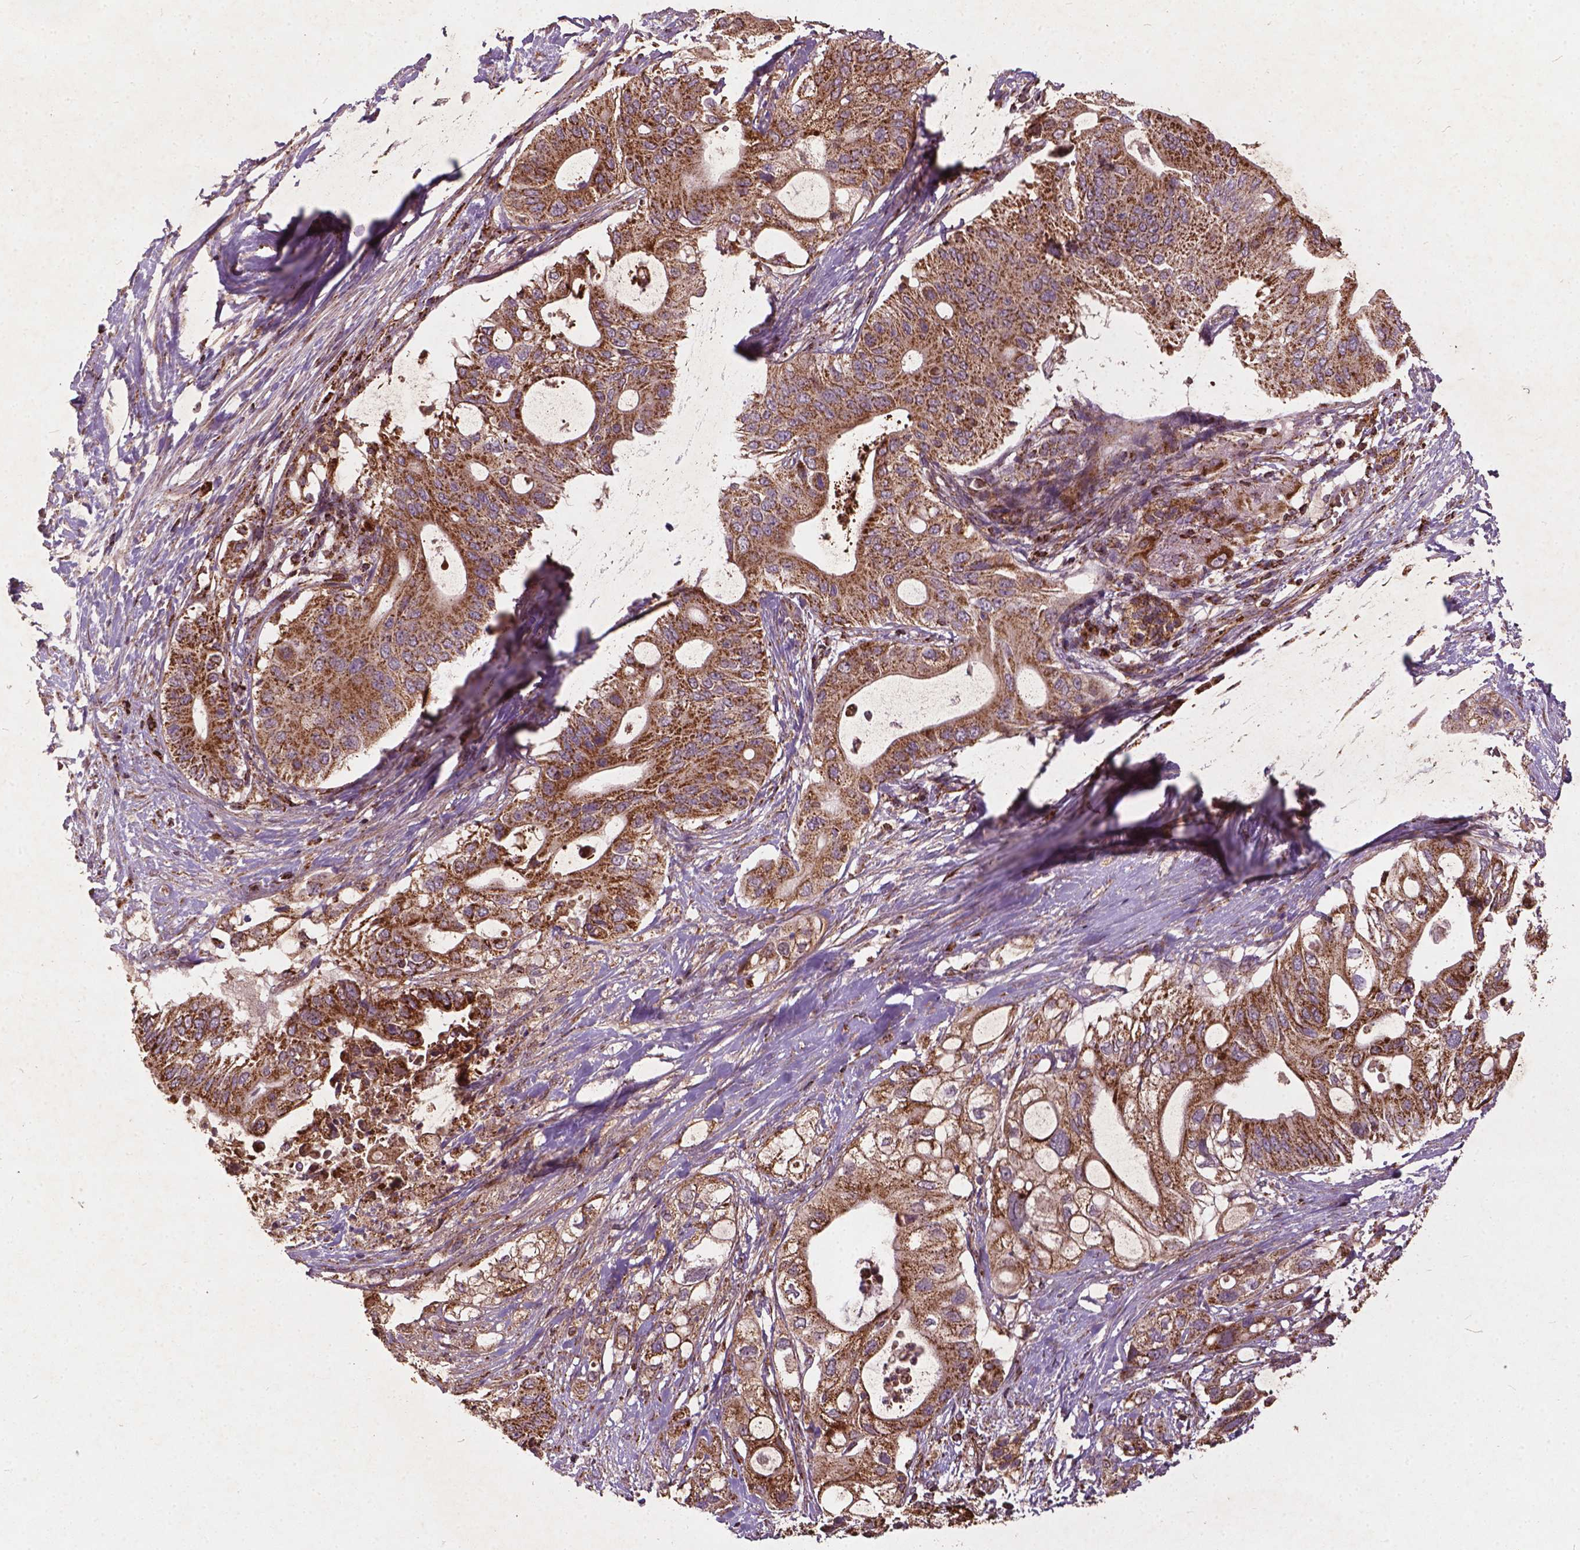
{"staining": {"intensity": "moderate", "quantity": ">75%", "location": "cytoplasmic/membranous"}, "tissue": "pancreatic cancer", "cell_type": "Tumor cells", "image_type": "cancer", "snomed": [{"axis": "morphology", "description": "Adenocarcinoma, NOS"}, {"axis": "topography", "description": "Pancreas"}], "caption": "Human pancreatic cancer (adenocarcinoma) stained with a brown dye demonstrates moderate cytoplasmic/membranous positive staining in approximately >75% of tumor cells.", "gene": "UBXN2A", "patient": {"sex": "female", "age": 72}}